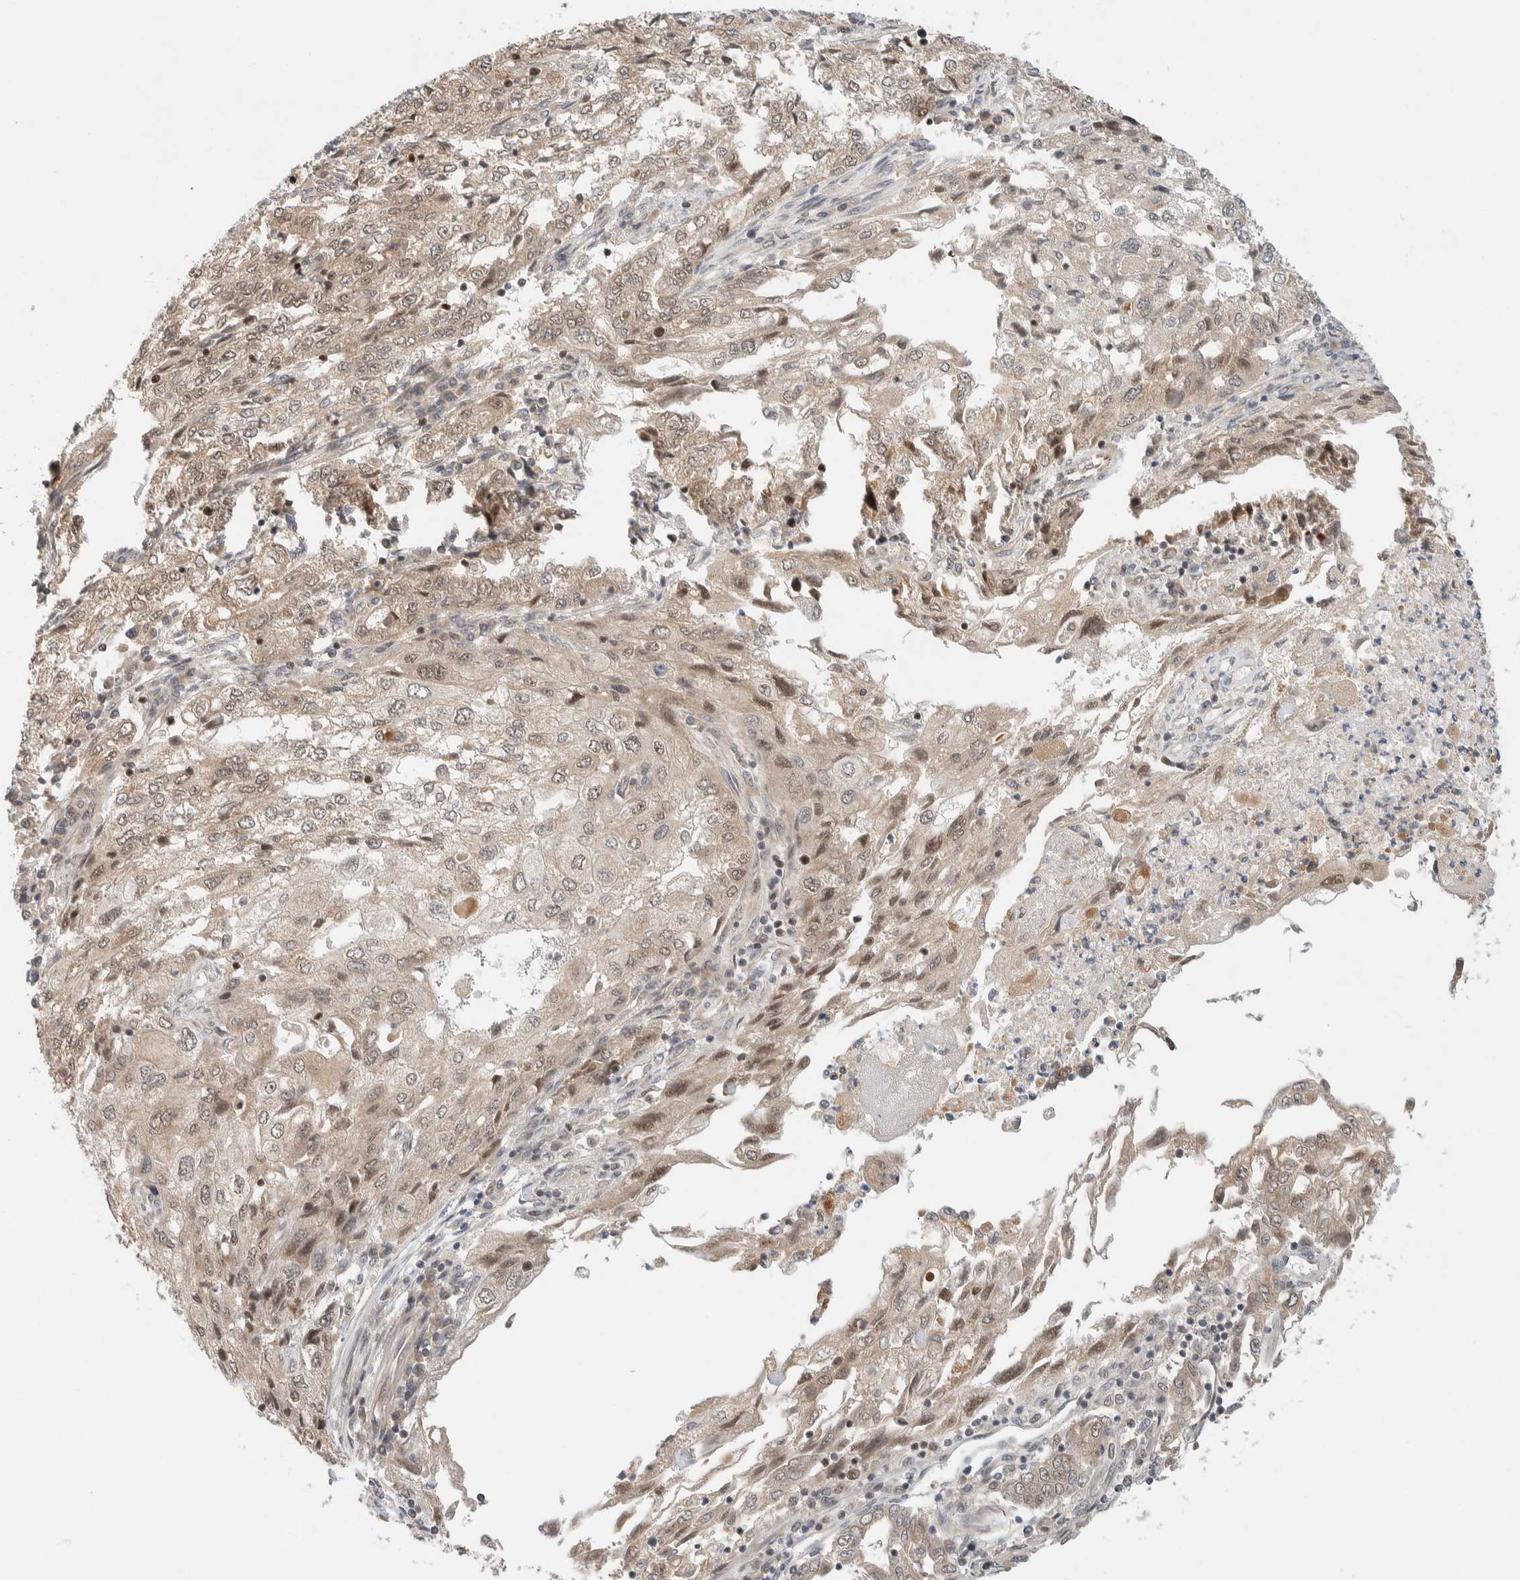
{"staining": {"intensity": "weak", "quantity": ">75%", "location": "cytoplasmic/membranous,nuclear"}, "tissue": "endometrial cancer", "cell_type": "Tumor cells", "image_type": "cancer", "snomed": [{"axis": "morphology", "description": "Adenocarcinoma, NOS"}, {"axis": "topography", "description": "Endometrium"}], "caption": "This micrograph shows endometrial adenocarcinoma stained with immunohistochemistry to label a protein in brown. The cytoplasmic/membranous and nuclear of tumor cells show weak positivity for the protein. Nuclei are counter-stained blue.", "gene": "C8orf76", "patient": {"sex": "female", "age": 49}}